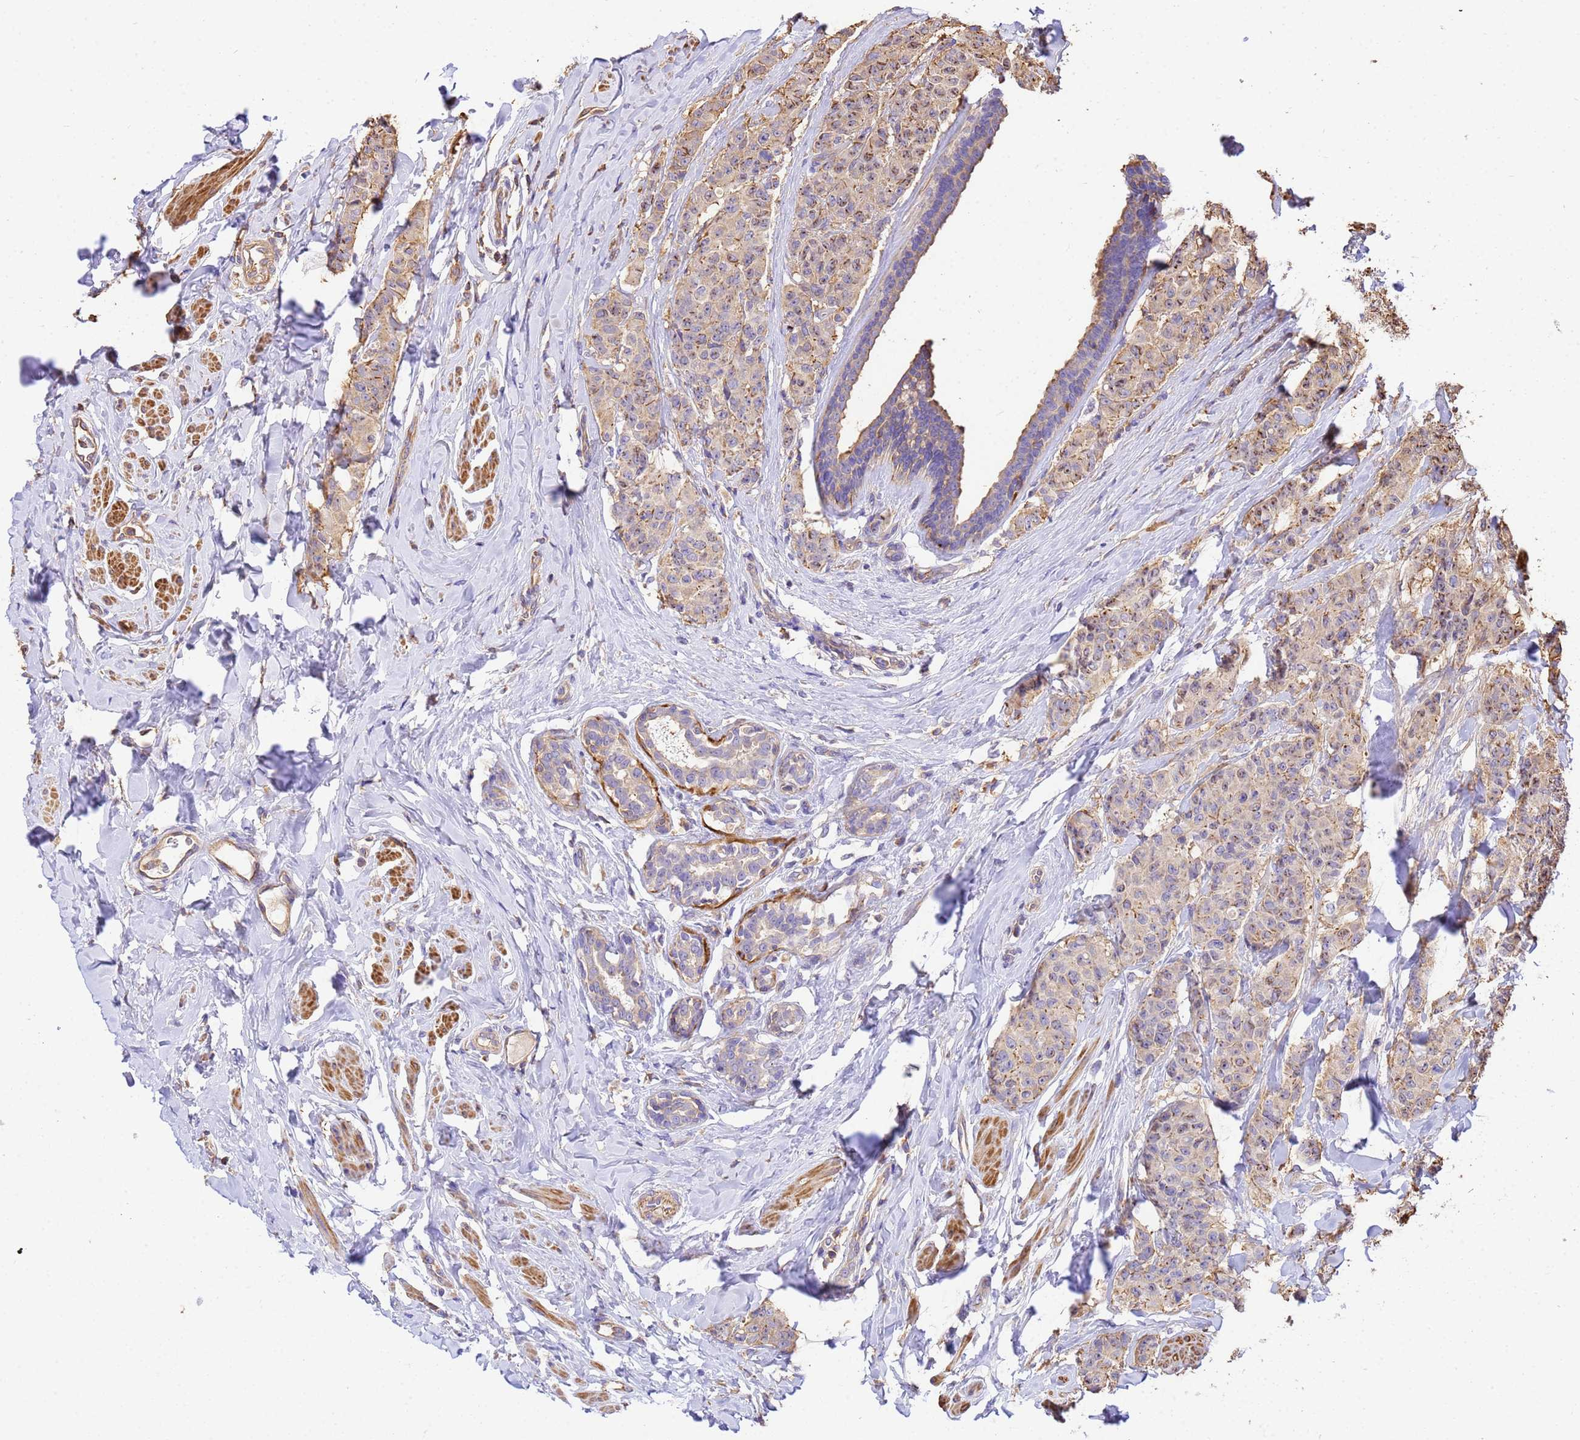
{"staining": {"intensity": "moderate", "quantity": "25%-75%", "location": "cytoplasmic/membranous"}, "tissue": "breast cancer", "cell_type": "Tumor cells", "image_type": "cancer", "snomed": [{"axis": "morphology", "description": "Duct carcinoma"}, {"axis": "topography", "description": "Breast"}], "caption": "DAB (3,3'-diaminobenzidine) immunohistochemical staining of breast cancer displays moderate cytoplasmic/membranous protein expression in approximately 25%-75% of tumor cells.", "gene": "WDR64", "patient": {"sex": "female", "age": 40}}